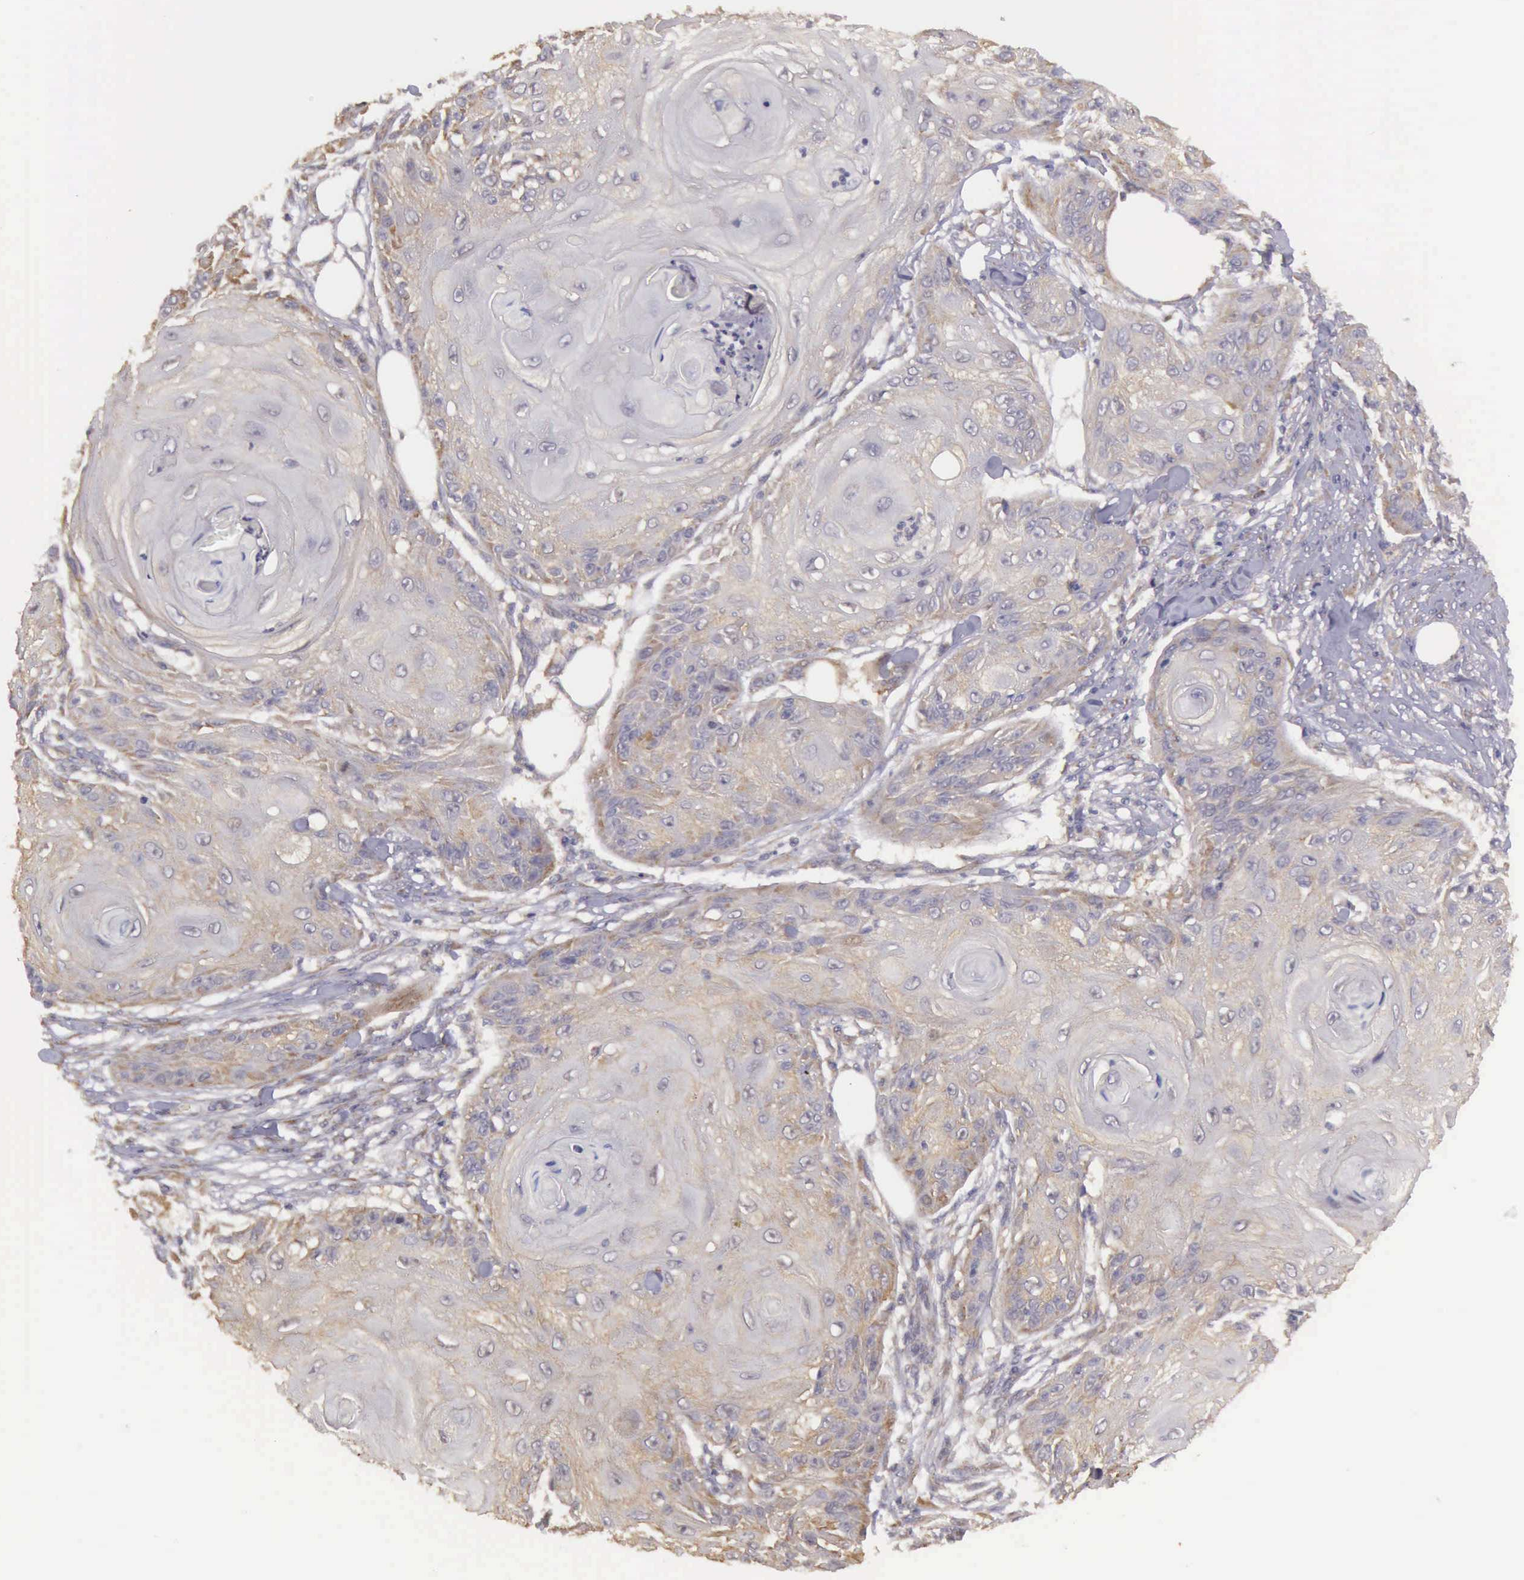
{"staining": {"intensity": "weak", "quantity": ">75%", "location": "cytoplasmic/membranous"}, "tissue": "skin cancer", "cell_type": "Tumor cells", "image_type": "cancer", "snomed": [{"axis": "morphology", "description": "Squamous cell carcinoma, NOS"}, {"axis": "topography", "description": "Skin"}], "caption": "Brown immunohistochemical staining in skin squamous cell carcinoma exhibits weak cytoplasmic/membranous staining in approximately >75% of tumor cells.", "gene": "EIF5", "patient": {"sex": "female", "age": 88}}